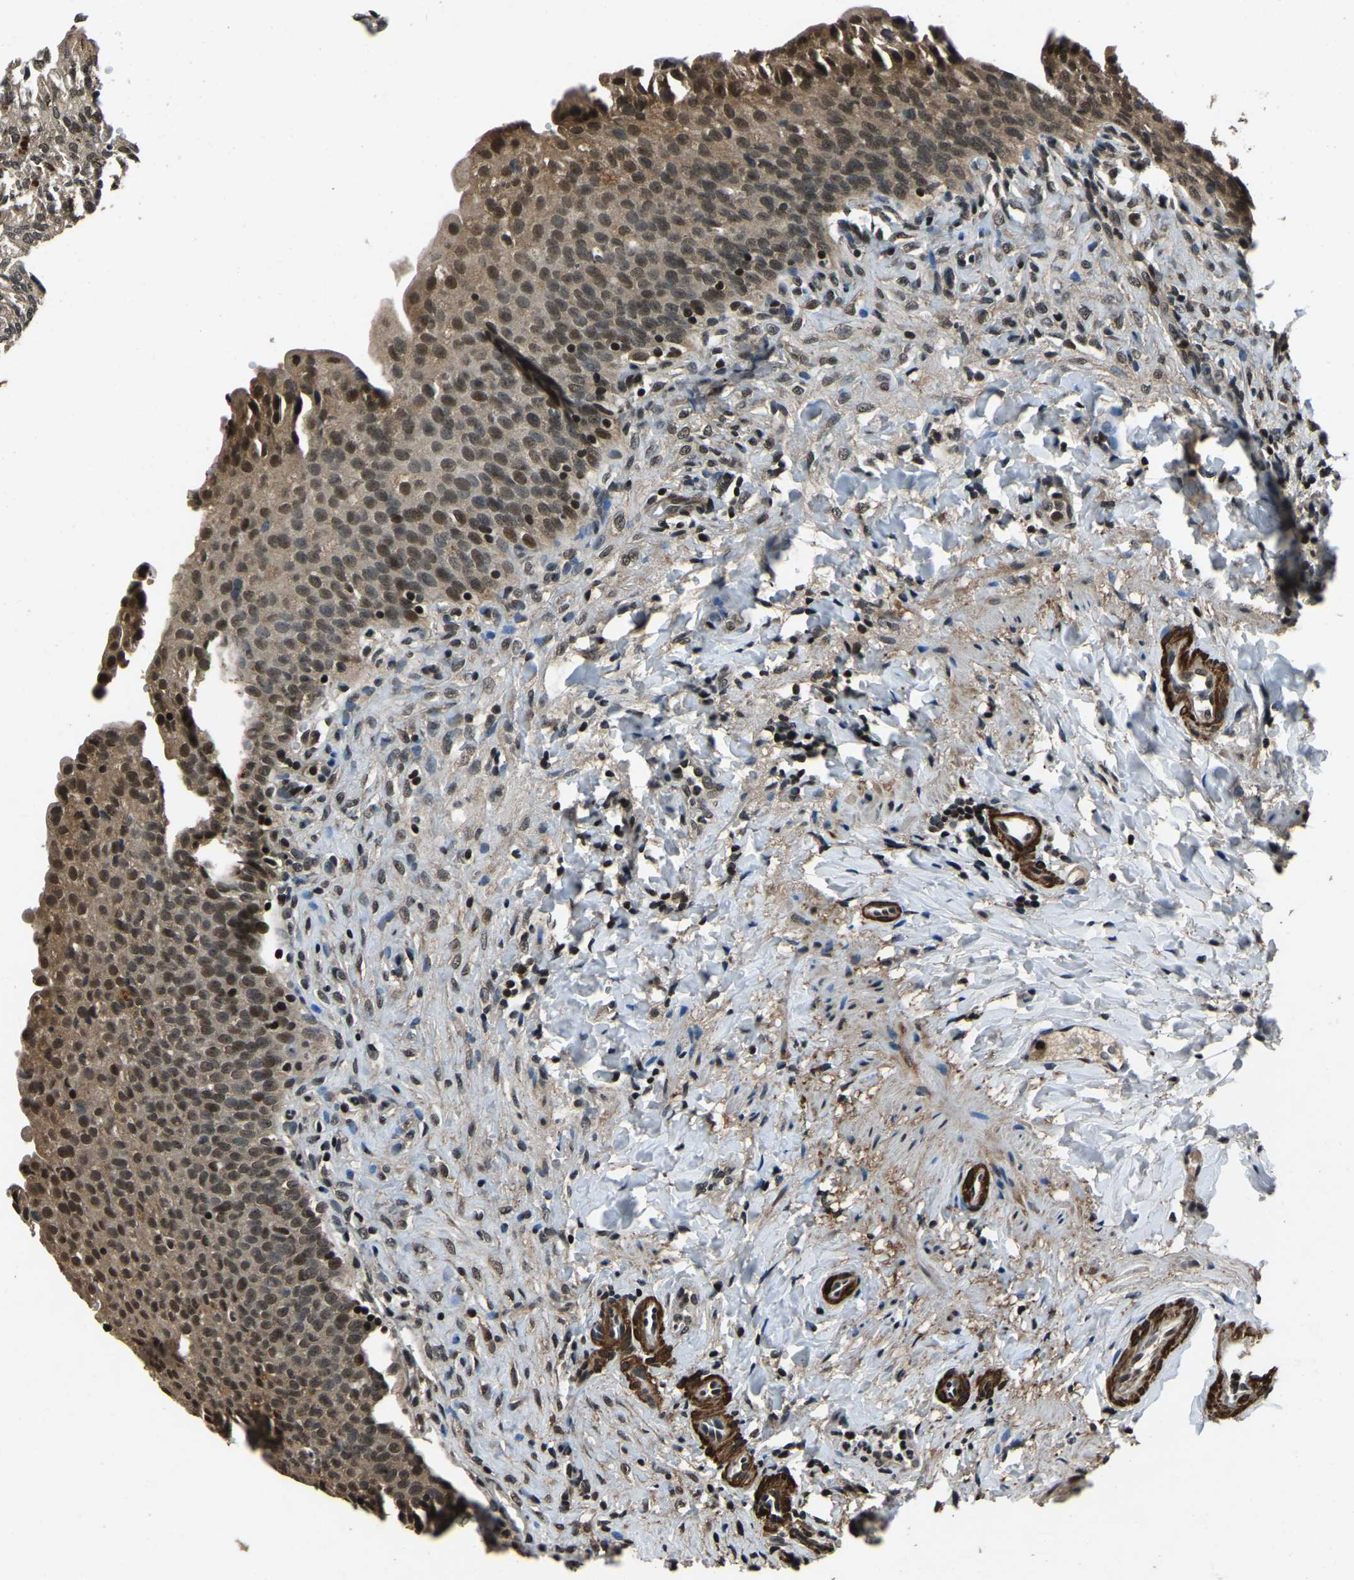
{"staining": {"intensity": "strong", "quantity": ">75%", "location": "cytoplasmic/membranous,nuclear"}, "tissue": "urinary bladder", "cell_type": "Urothelial cells", "image_type": "normal", "snomed": [{"axis": "morphology", "description": "Urothelial carcinoma, High grade"}, {"axis": "topography", "description": "Urinary bladder"}], "caption": "IHC staining of normal urinary bladder, which reveals high levels of strong cytoplasmic/membranous,nuclear staining in about >75% of urothelial cells indicating strong cytoplasmic/membranous,nuclear protein staining. The staining was performed using DAB (3,3'-diaminobenzidine) (brown) for protein detection and nuclei were counterstained in hematoxylin (blue).", "gene": "ANKIB1", "patient": {"sex": "male", "age": 46}}